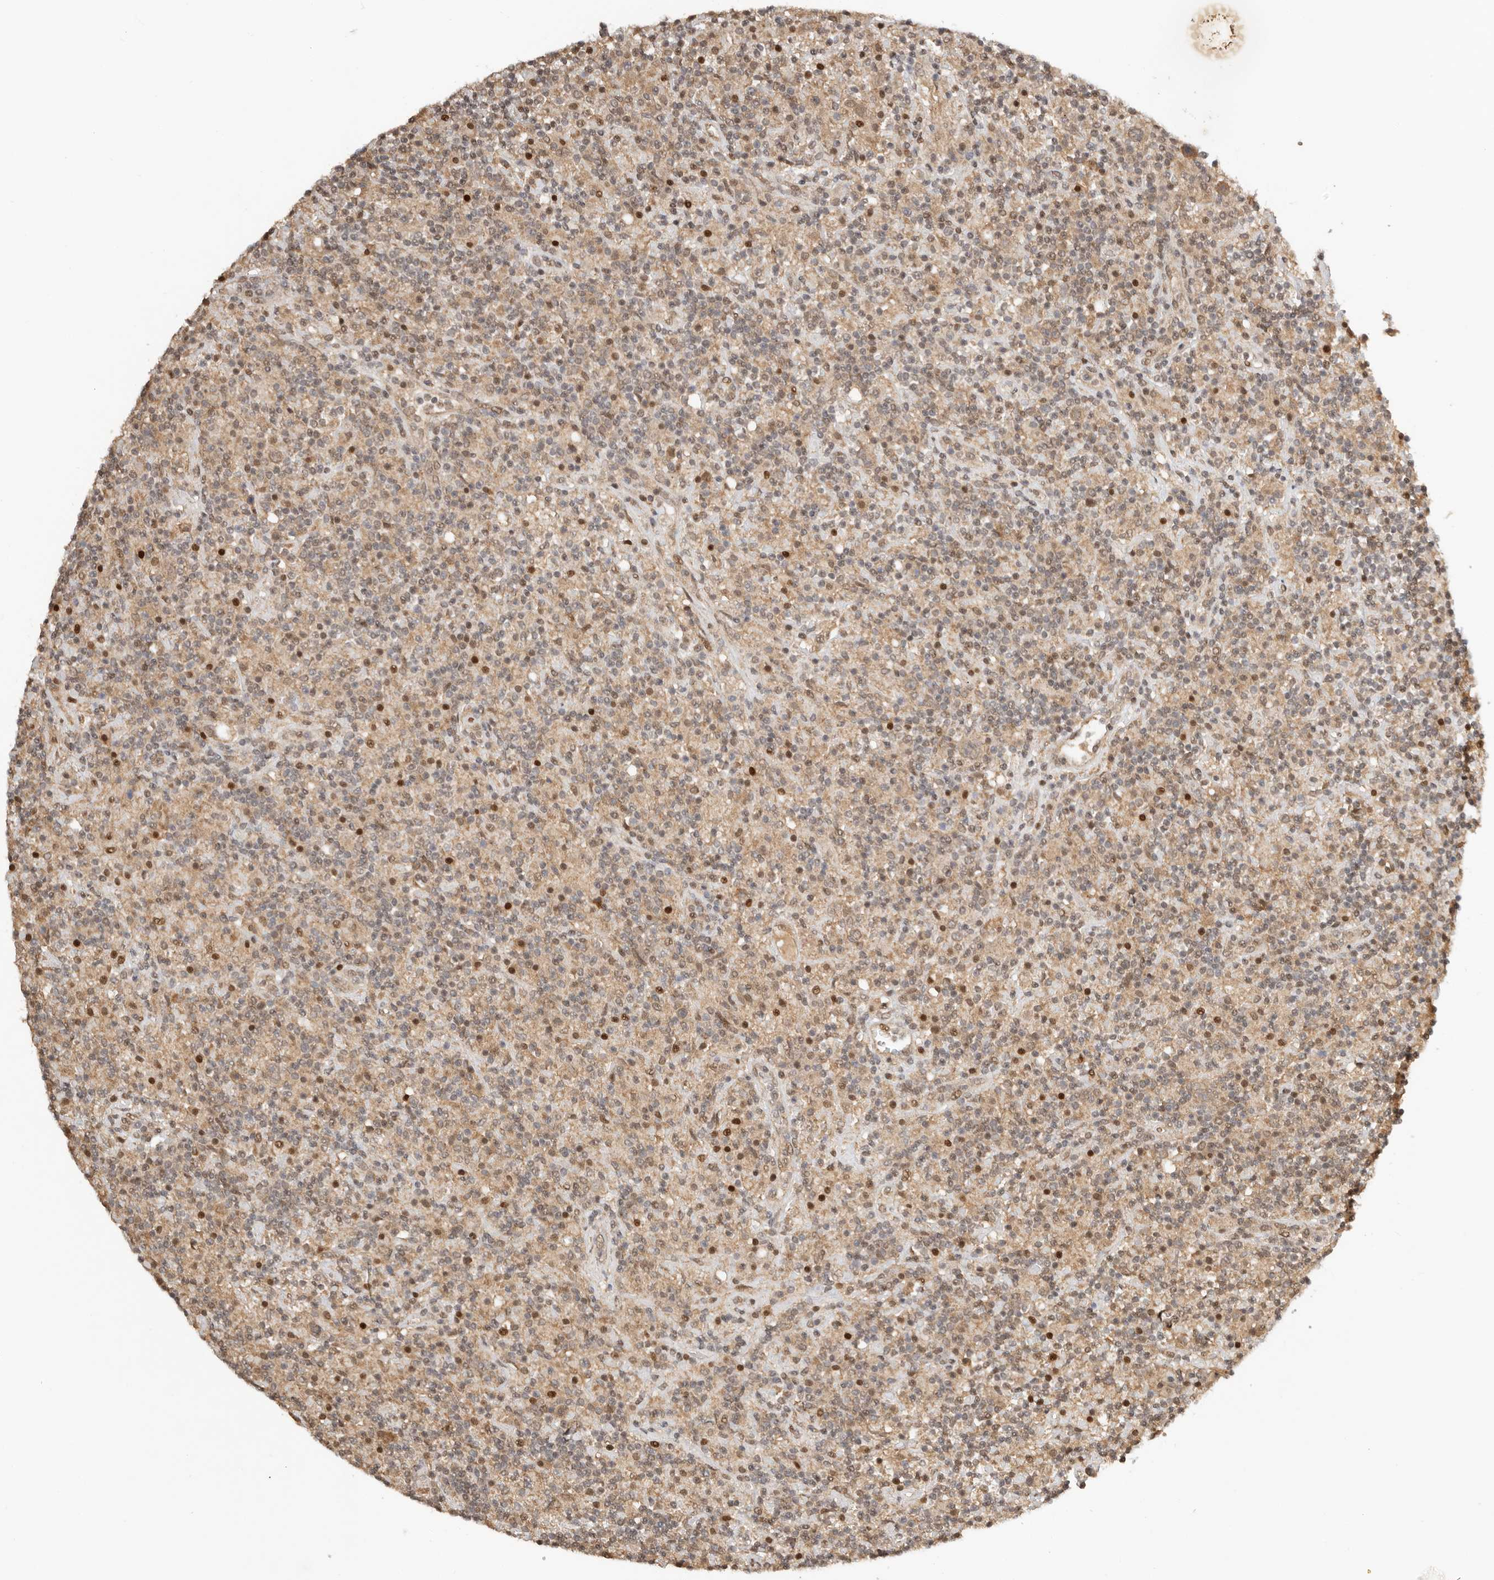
{"staining": {"intensity": "moderate", "quantity": "25%-75%", "location": "cytoplasmic/membranous"}, "tissue": "lymphoma", "cell_type": "Tumor cells", "image_type": "cancer", "snomed": [{"axis": "morphology", "description": "Hodgkin's disease, NOS"}, {"axis": "topography", "description": "Lymph node"}], "caption": "Moderate cytoplasmic/membranous positivity for a protein is identified in approximately 25%-75% of tumor cells of lymphoma using immunohistochemistry (IHC).", "gene": "SEC14L1", "patient": {"sex": "male", "age": 70}}